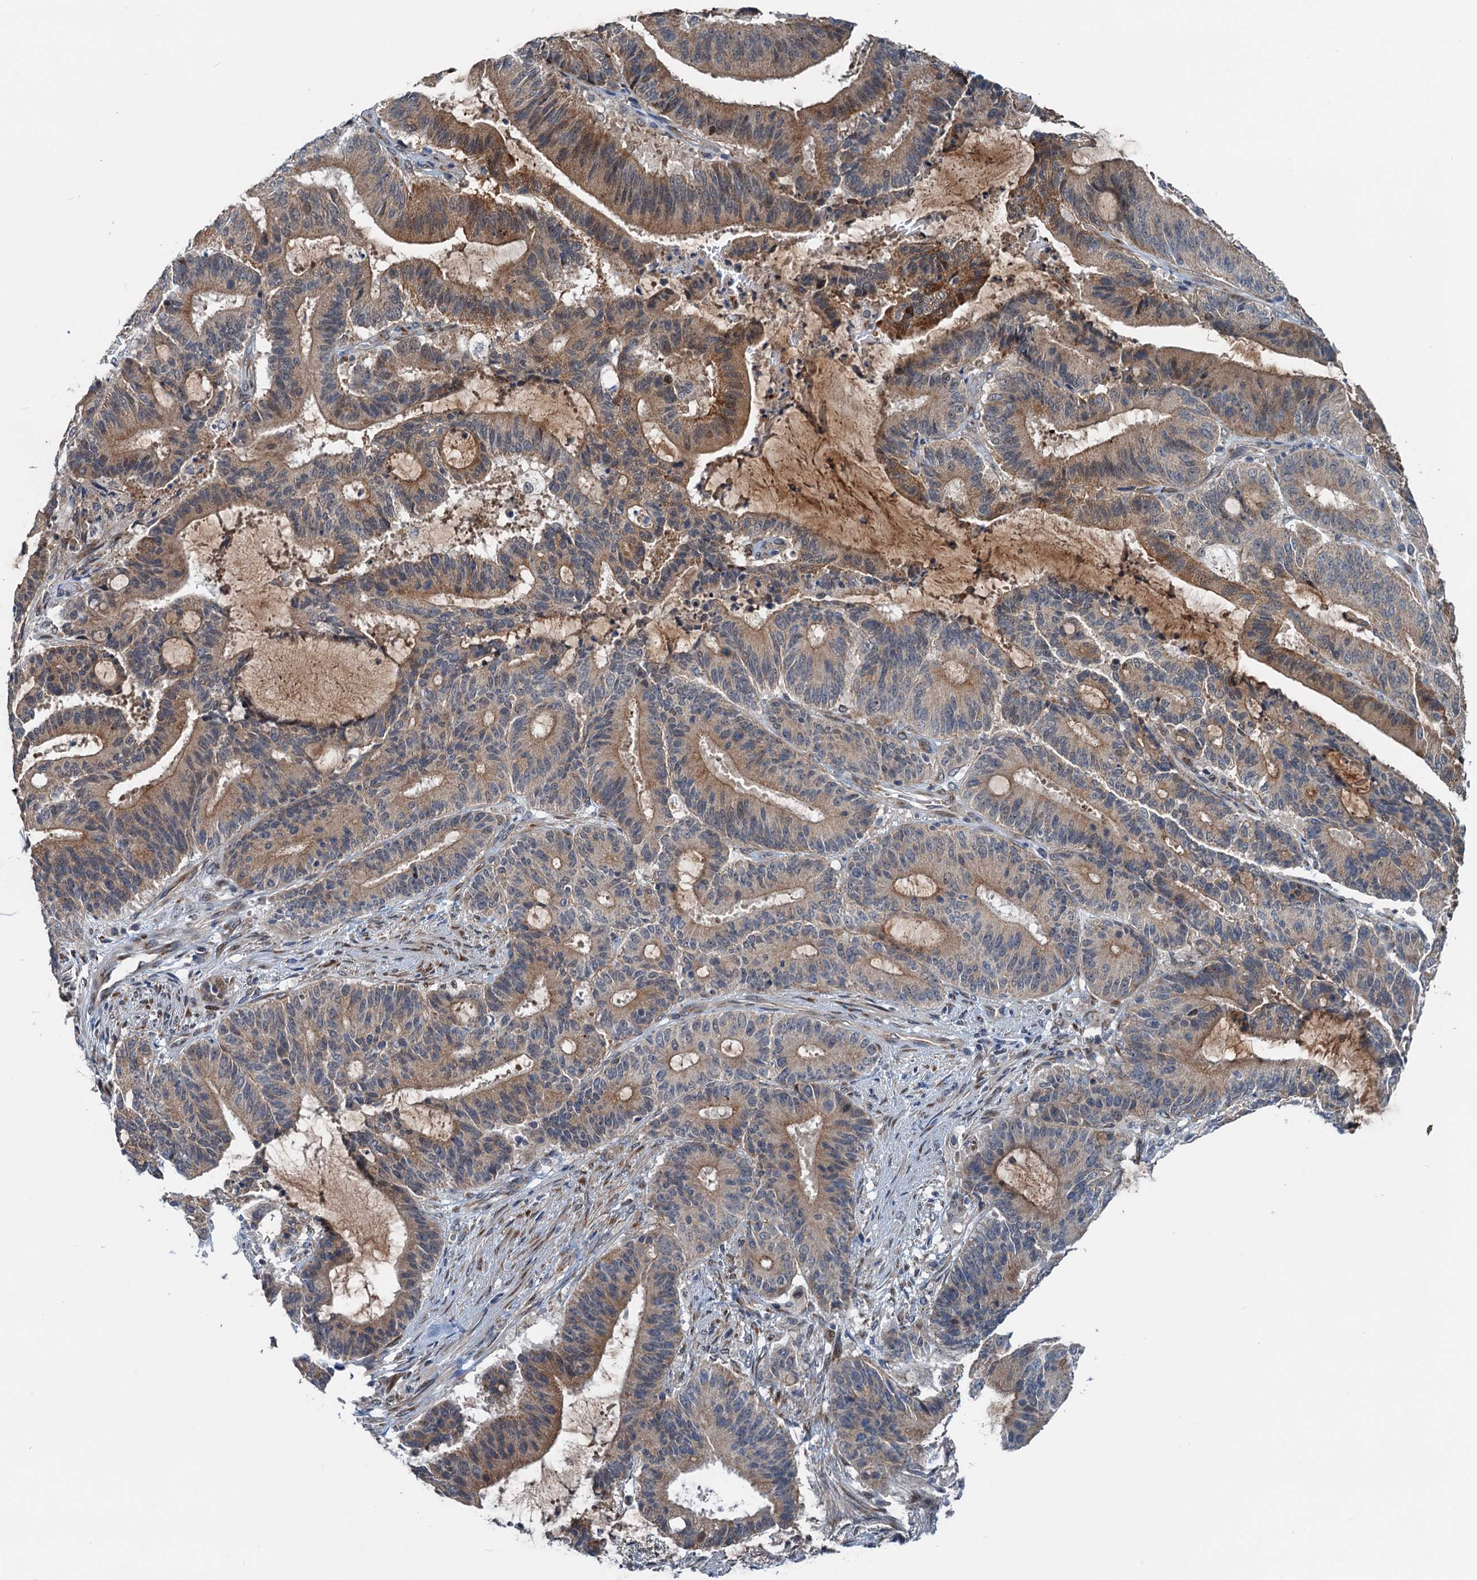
{"staining": {"intensity": "moderate", "quantity": "25%-75%", "location": "cytoplasmic/membranous"}, "tissue": "liver cancer", "cell_type": "Tumor cells", "image_type": "cancer", "snomed": [{"axis": "morphology", "description": "Normal tissue, NOS"}, {"axis": "morphology", "description": "Cholangiocarcinoma"}, {"axis": "topography", "description": "Liver"}, {"axis": "topography", "description": "Peripheral nerve tissue"}], "caption": "Human liver cholangiocarcinoma stained with a brown dye demonstrates moderate cytoplasmic/membranous positive positivity in approximately 25%-75% of tumor cells.", "gene": "DYNC2I2", "patient": {"sex": "female", "age": 73}}